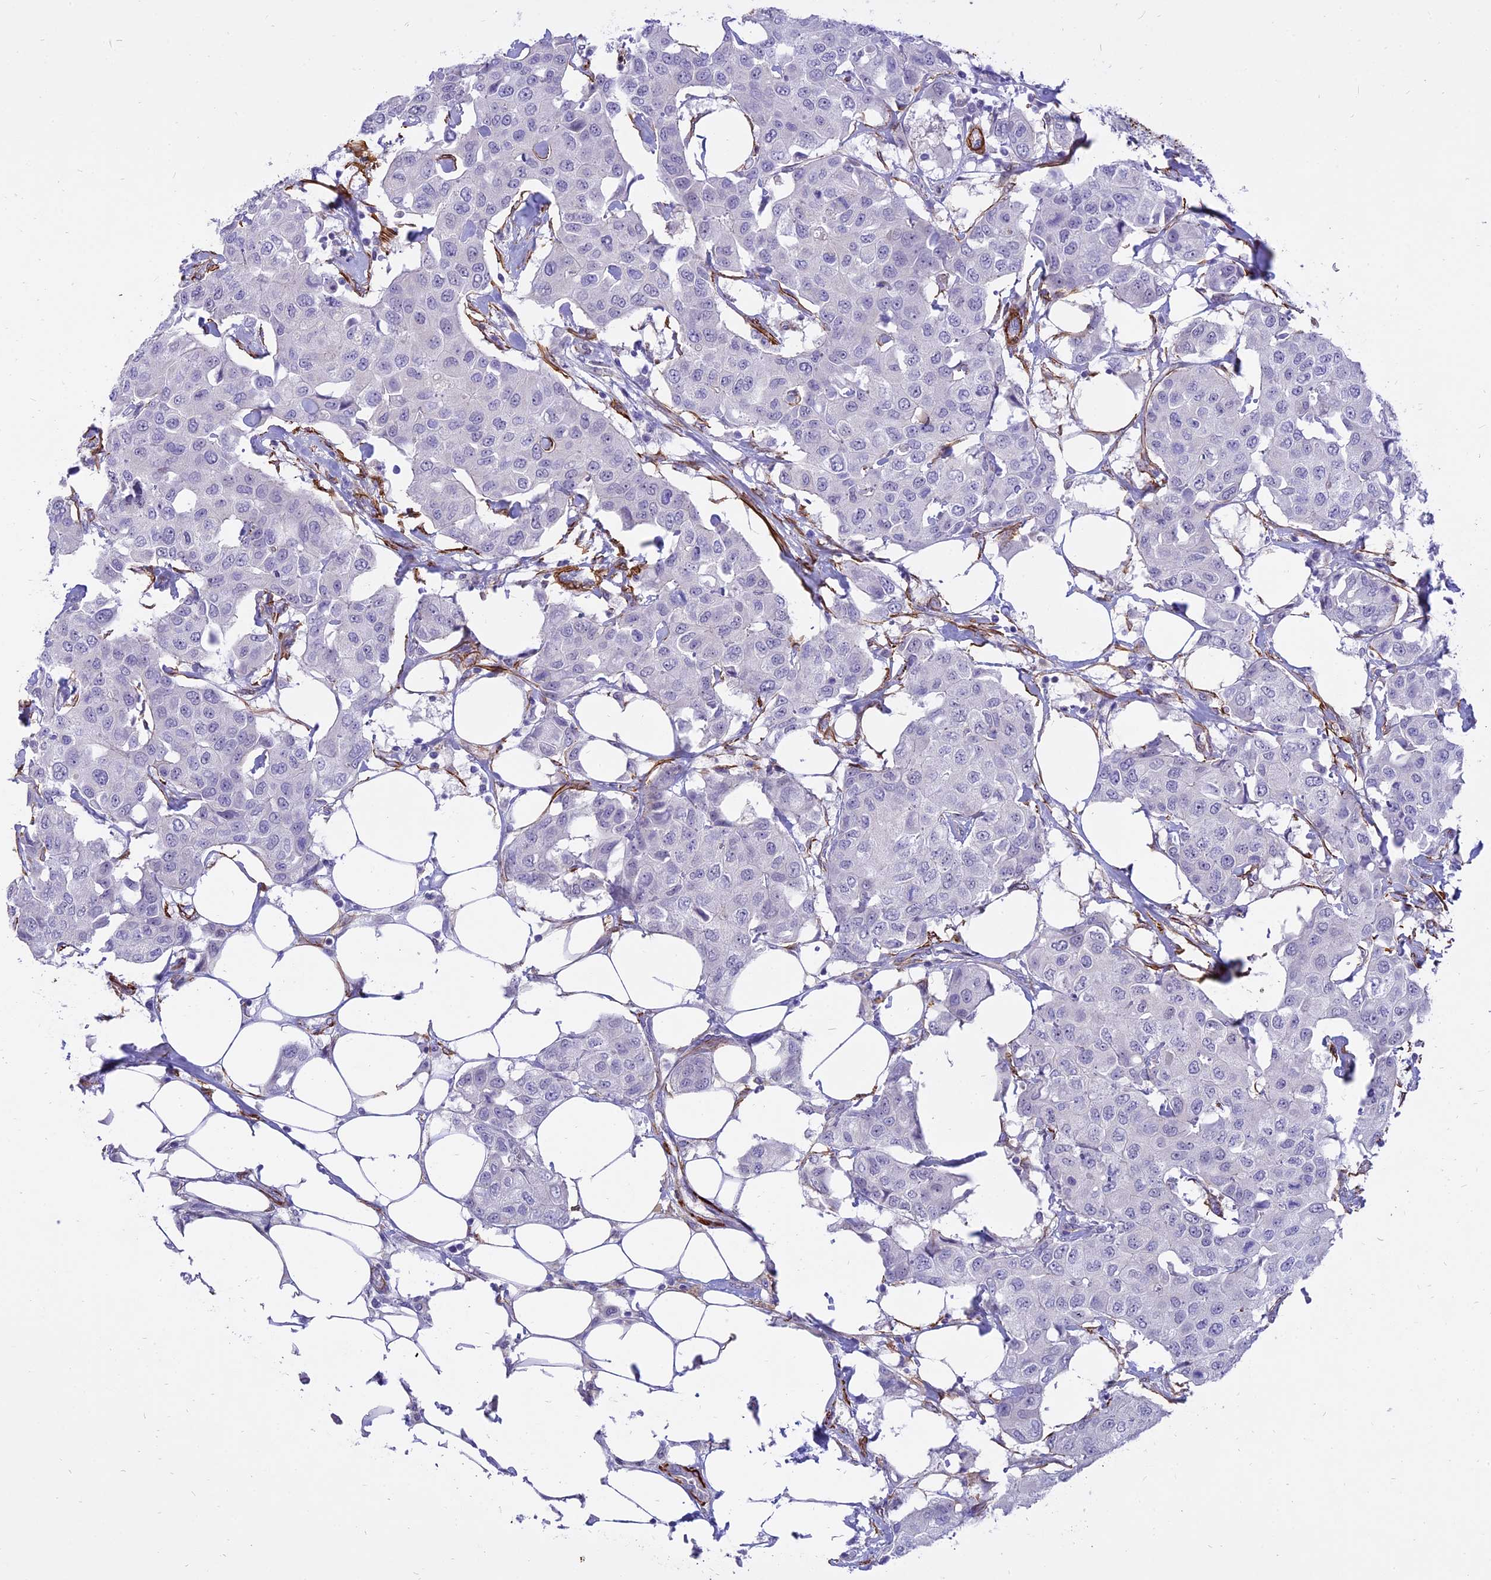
{"staining": {"intensity": "negative", "quantity": "none", "location": "none"}, "tissue": "breast cancer", "cell_type": "Tumor cells", "image_type": "cancer", "snomed": [{"axis": "morphology", "description": "Duct carcinoma"}, {"axis": "topography", "description": "Breast"}], "caption": "DAB (3,3'-diaminobenzidine) immunohistochemical staining of breast cancer (intraductal carcinoma) shows no significant positivity in tumor cells.", "gene": "CENPV", "patient": {"sex": "female", "age": 80}}